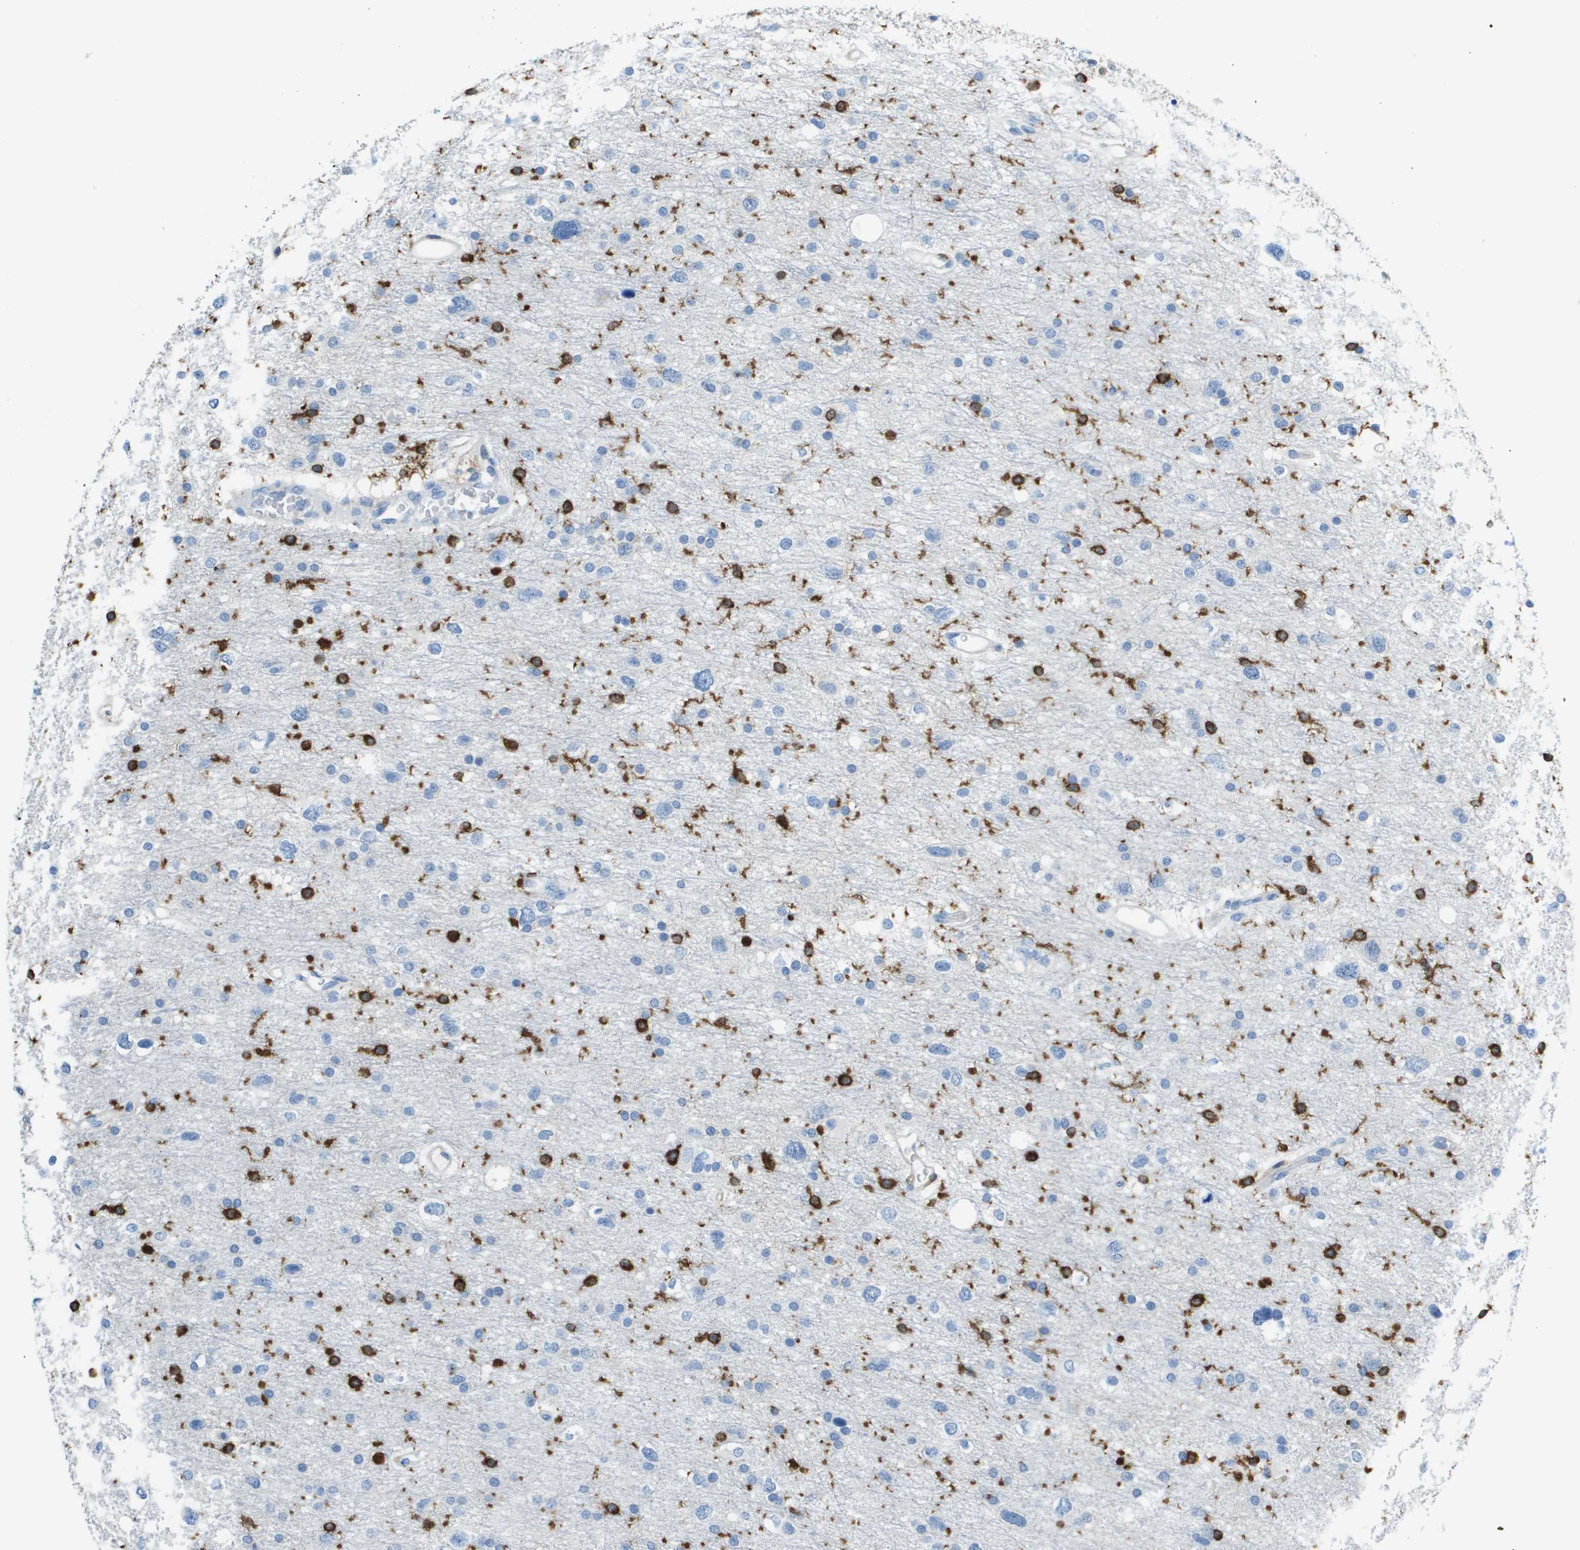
{"staining": {"intensity": "strong", "quantity": "<25%", "location": "cytoplasmic/membranous"}, "tissue": "glioma", "cell_type": "Tumor cells", "image_type": "cancer", "snomed": [{"axis": "morphology", "description": "Glioma, malignant, Low grade"}, {"axis": "topography", "description": "Brain"}], "caption": "Low-grade glioma (malignant) stained for a protein (brown) reveals strong cytoplasmic/membranous positive positivity in approximately <25% of tumor cells.", "gene": "APBB1IP", "patient": {"sex": "female", "age": 37}}